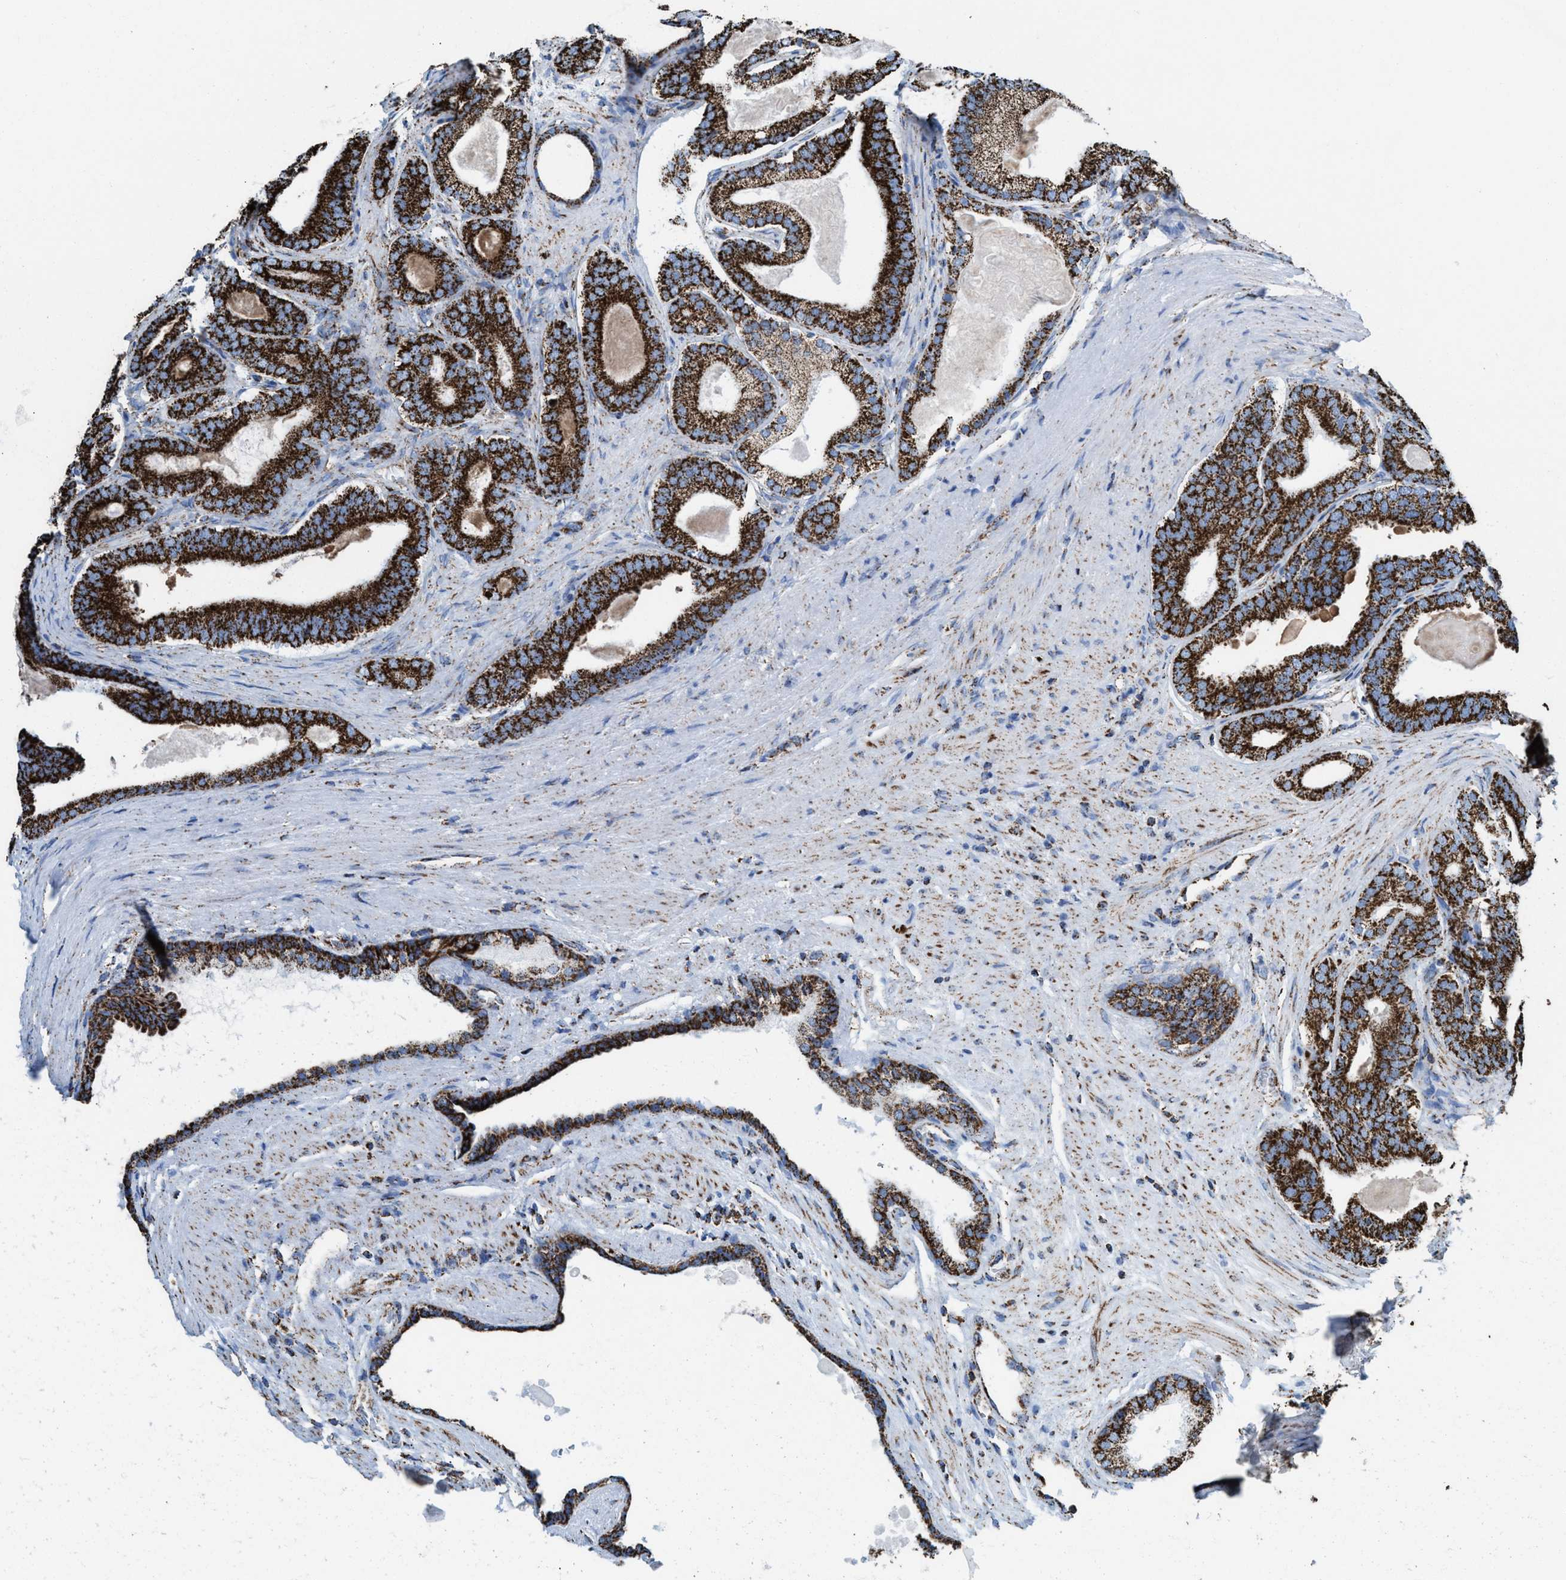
{"staining": {"intensity": "strong", "quantity": ">75%", "location": "cytoplasmic/membranous"}, "tissue": "prostate cancer", "cell_type": "Tumor cells", "image_type": "cancer", "snomed": [{"axis": "morphology", "description": "Adenocarcinoma, High grade"}, {"axis": "topography", "description": "Prostate"}], "caption": "Tumor cells demonstrate high levels of strong cytoplasmic/membranous expression in about >75% of cells in human prostate adenocarcinoma (high-grade).", "gene": "ECHS1", "patient": {"sex": "male", "age": 60}}